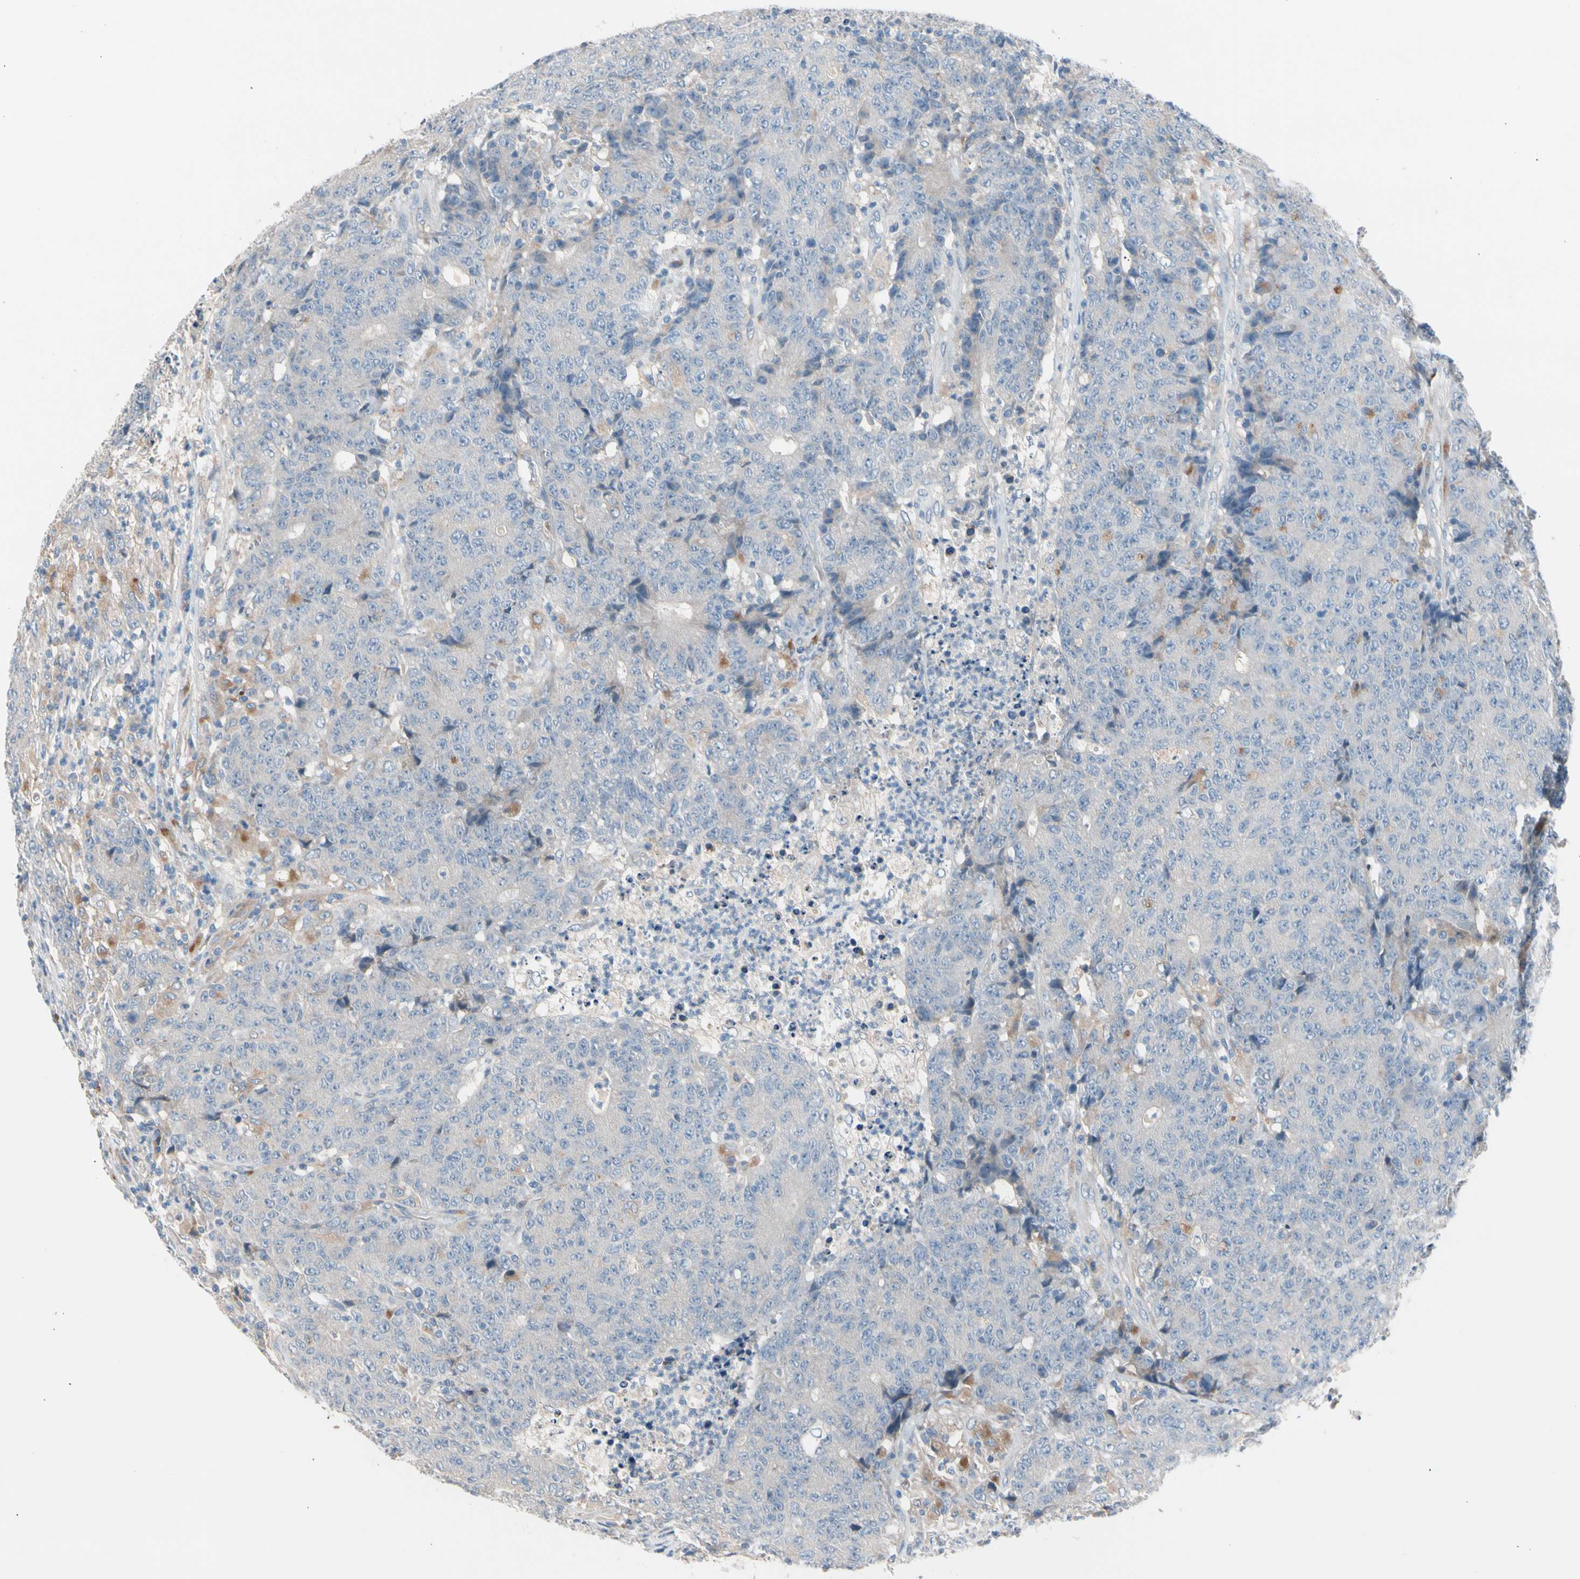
{"staining": {"intensity": "weak", "quantity": "25%-75%", "location": "cytoplasmic/membranous"}, "tissue": "colorectal cancer", "cell_type": "Tumor cells", "image_type": "cancer", "snomed": [{"axis": "morphology", "description": "Normal tissue, NOS"}, {"axis": "morphology", "description": "Adenocarcinoma, NOS"}, {"axis": "topography", "description": "Colon"}], "caption": "A photomicrograph of human colorectal adenocarcinoma stained for a protein exhibits weak cytoplasmic/membranous brown staining in tumor cells. (brown staining indicates protein expression, while blue staining denotes nuclei).", "gene": "CASQ1", "patient": {"sex": "female", "age": 75}}